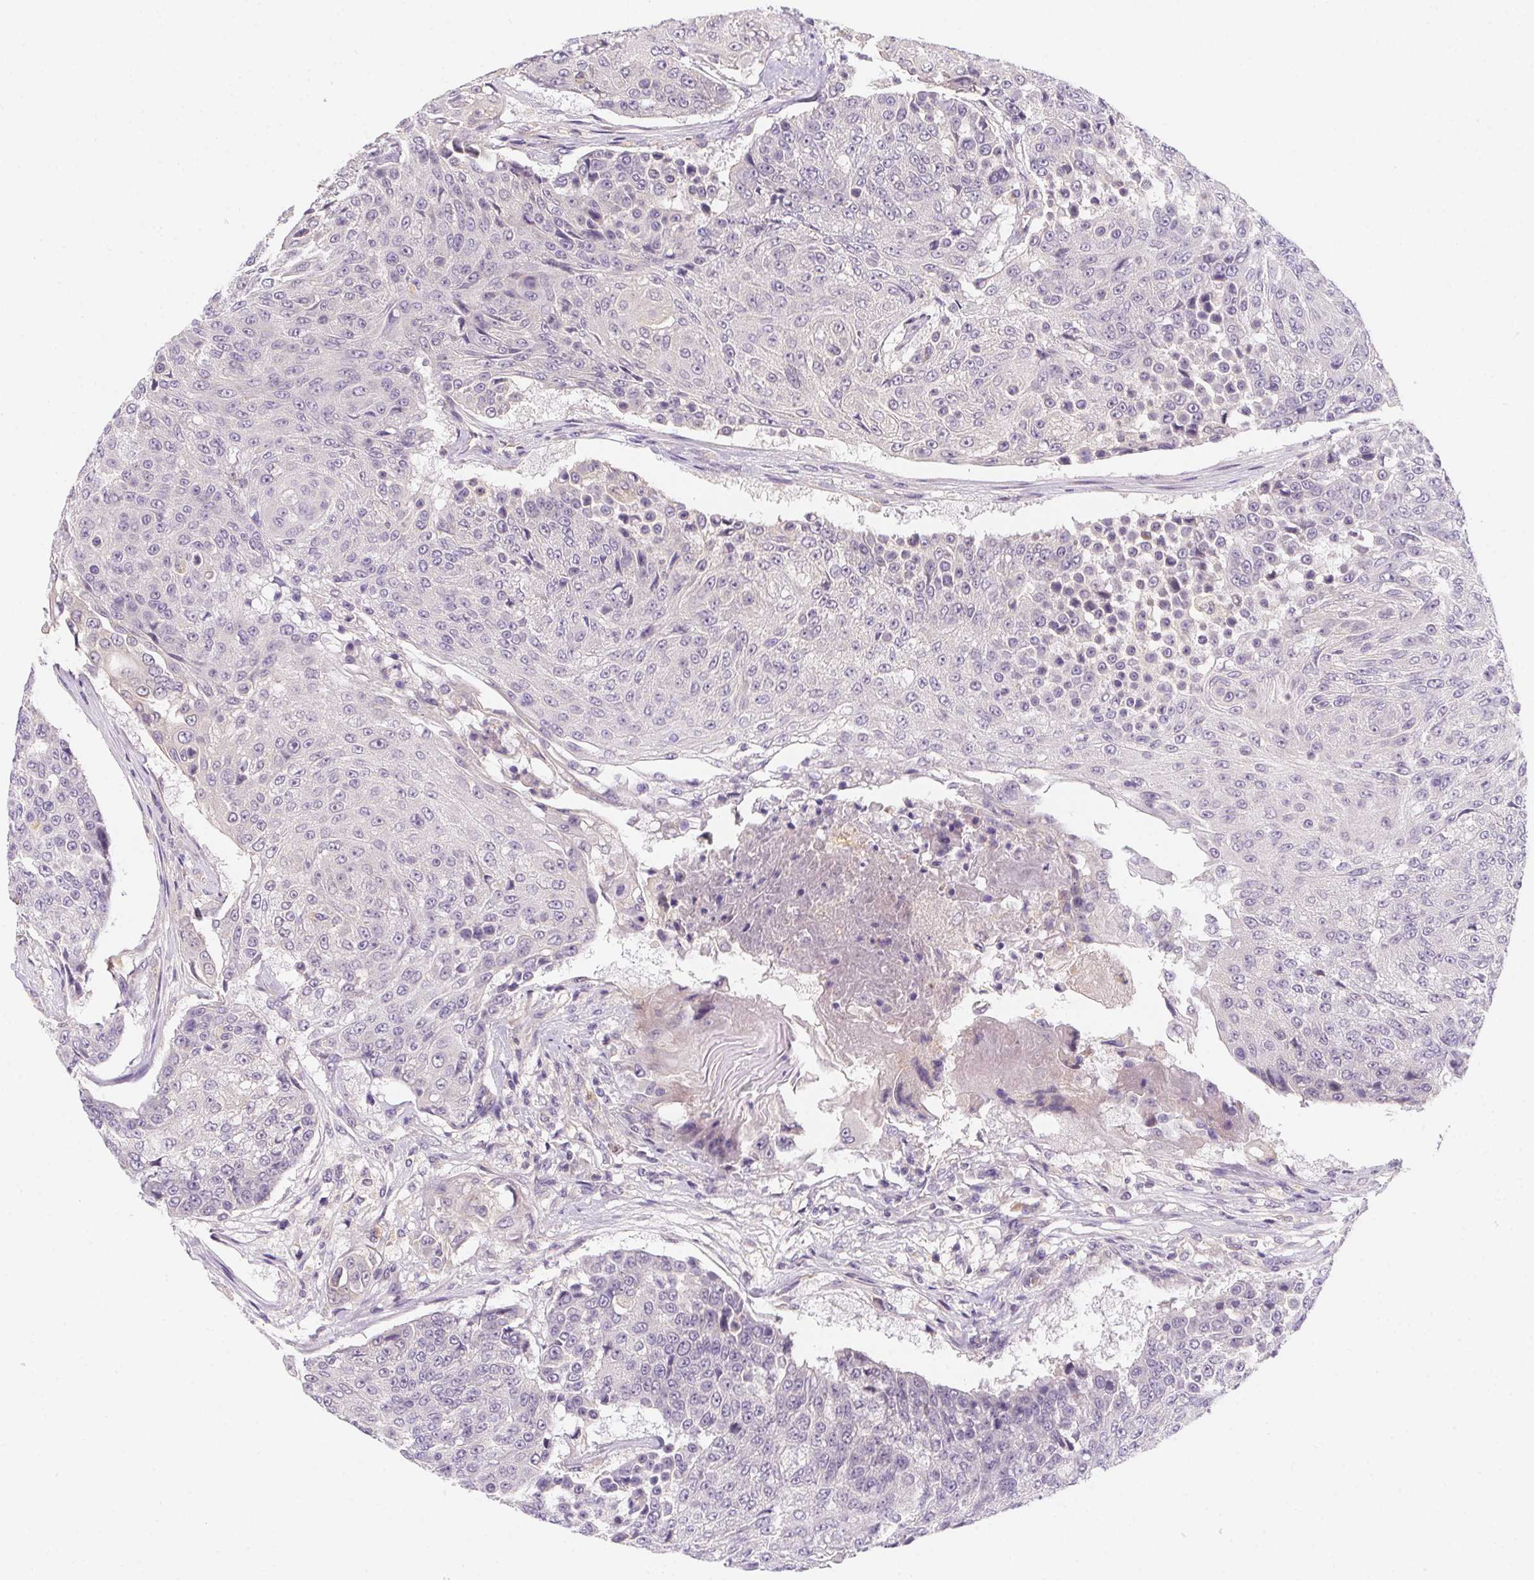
{"staining": {"intensity": "negative", "quantity": "none", "location": "none"}, "tissue": "urothelial cancer", "cell_type": "Tumor cells", "image_type": "cancer", "snomed": [{"axis": "morphology", "description": "Urothelial carcinoma, High grade"}, {"axis": "topography", "description": "Urinary bladder"}], "caption": "Image shows no significant protein positivity in tumor cells of urothelial cancer. (Brightfield microscopy of DAB immunohistochemistry at high magnification).", "gene": "PRKAA1", "patient": {"sex": "female", "age": 63}}